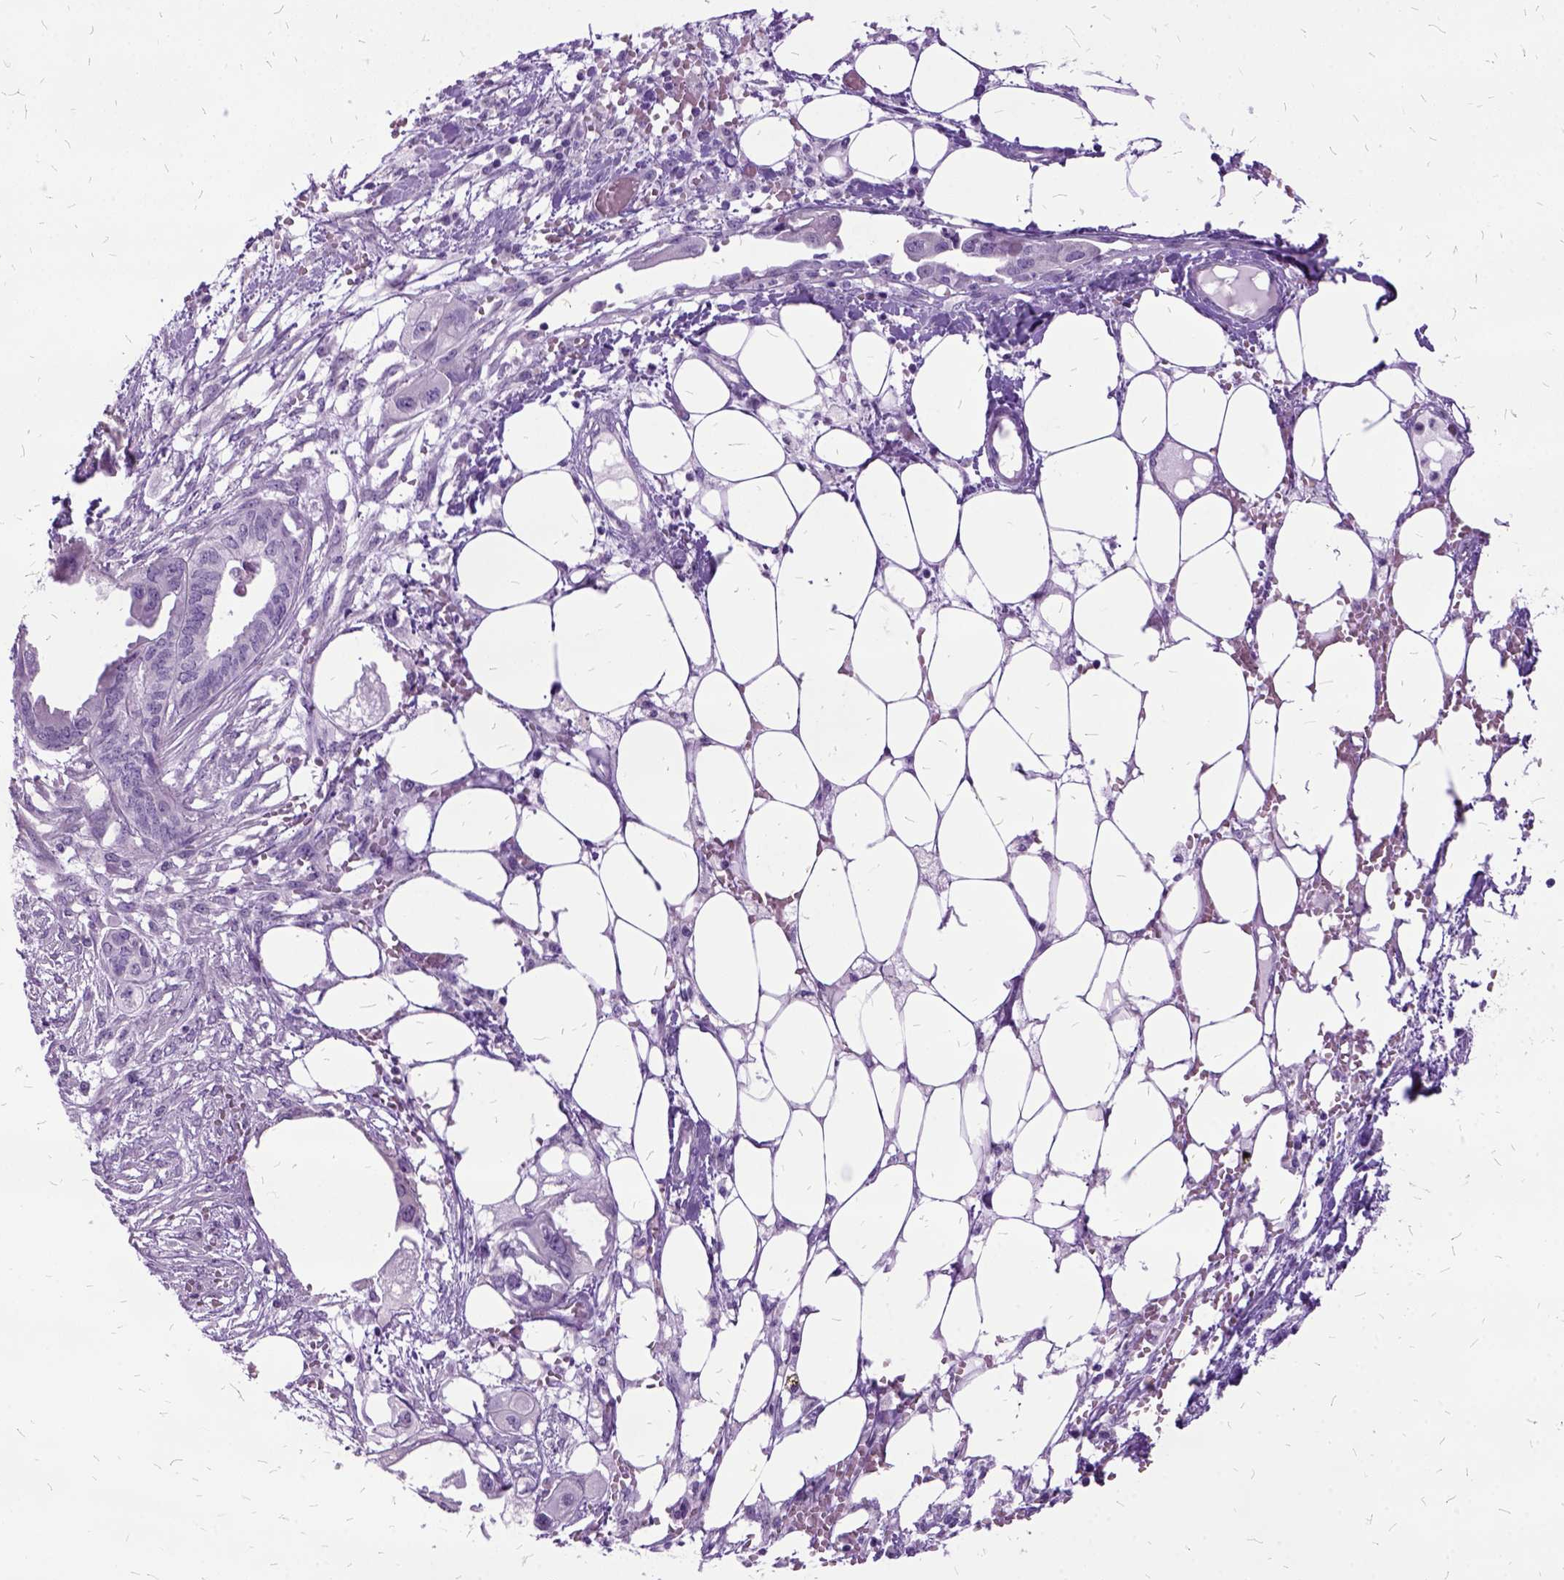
{"staining": {"intensity": "negative", "quantity": "none", "location": "none"}, "tissue": "endometrial cancer", "cell_type": "Tumor cells", "image_type": "cancer", "snomed": [{"axis": "morphology", "description": "Adenocarcinoma, NOS"}, {"axis": "morphology", "description": "Adenocarcinoma, metastatic, NOS"}, {"axis": "topography", "description": "Adipose tissue"}, {"axis": "topography", "description": "Endometrium"}], "caption": "The photomicrograph displays no significant staining in tumor cells of endometrial cancer (metastatic adenocarcinoma).", "gene": "MME", "patient": {"sex": "female", "age": 67}}